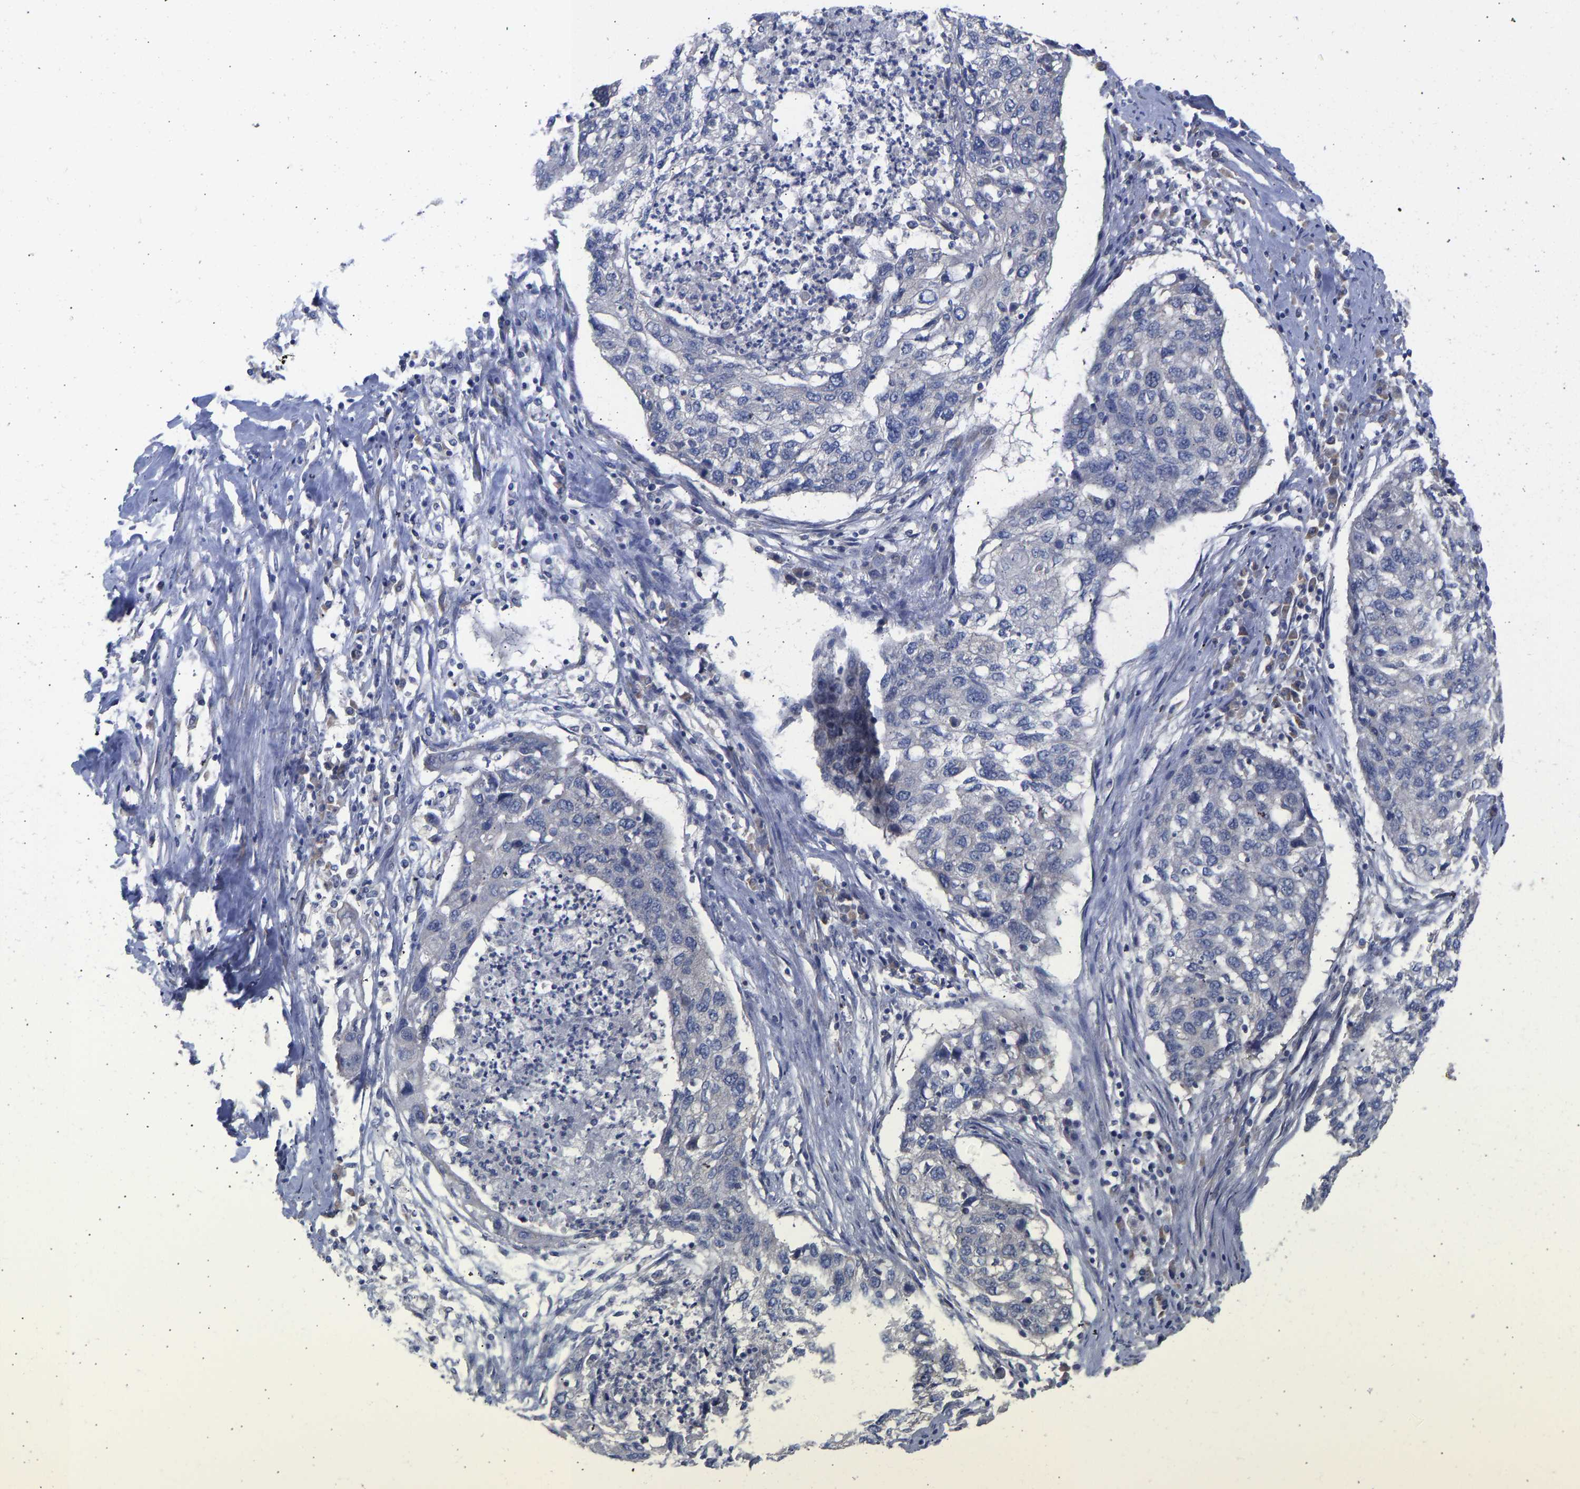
{"staining": {"intensity": "negative", "quantity": "none", "location": "none"}, "tissue": "lung cancer", "cell_type": "Tumor cells", "image_type": "cancer", "snomed": [{"axis": "morphology", "description": "Squamous cell carcinoma, NOS"}, {"axis": "topography", "description": "Lung"}], "caption": "IHC image of neoplastic tissue: lung squamous cell carcinoma stained with DAB displays no significant protein staining in tumor cells. (DAB (3,3'-diaminobenzidine) immunohistochemistry with hematoxylin counter stain).", "gene": "MAP2K3", "patient": {"sex": "female", "age": 63}}